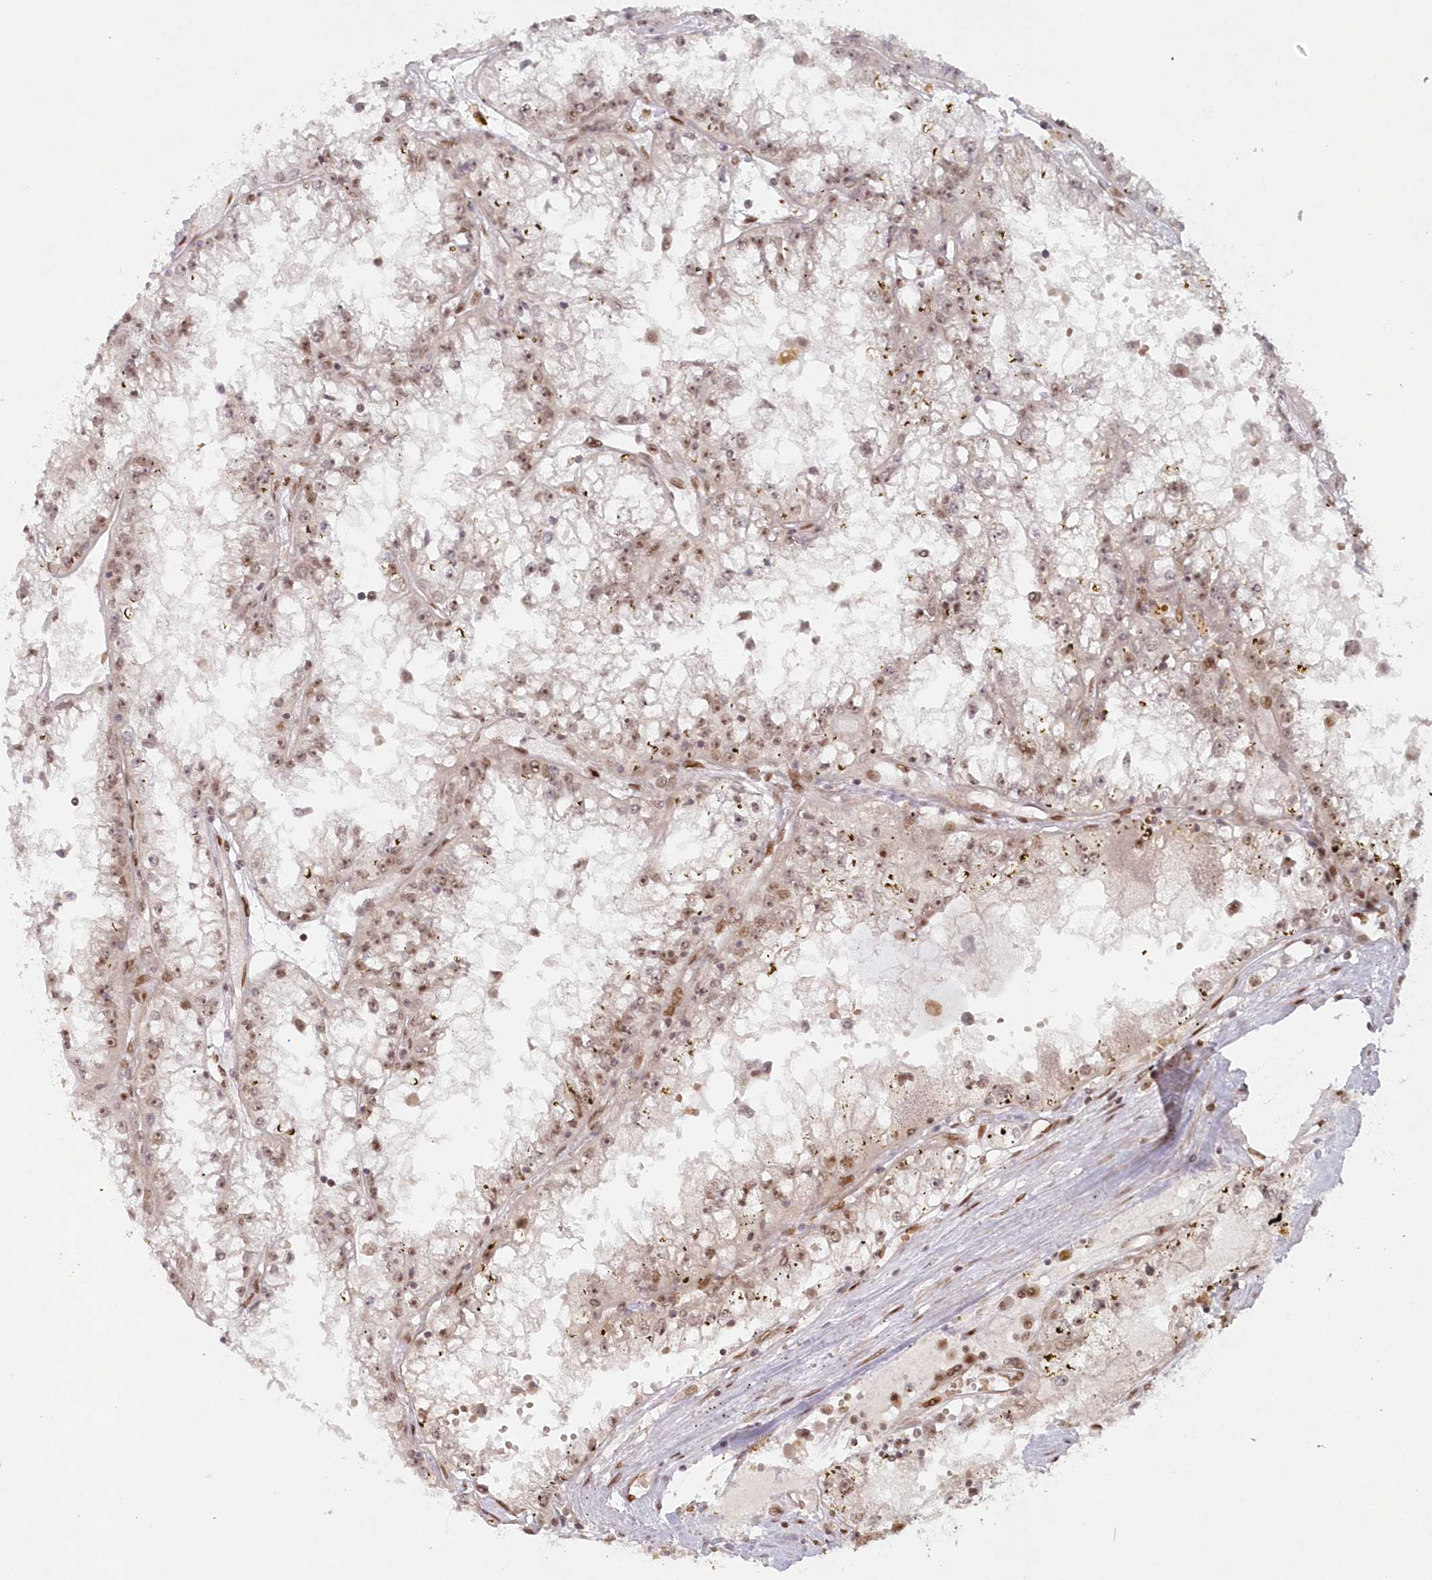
{"staining": {"intensity": "negative", "quantity": "none", "location": "none"}, "tissue": "renal cancer", "cell_type": "Tumor cells", "image_type": "cancer", "snomed": [{"axis": "morphology", "description": "Adenocarcinoma, NOS"}, {"axis": "topography", "description": "Kidney"}], "caption": "An image of renal cancer stained for a protein shows no brown staining in tumor cells.", "gene": "TOGARAM2", "patient": {"sex": "male", "age": 56}}